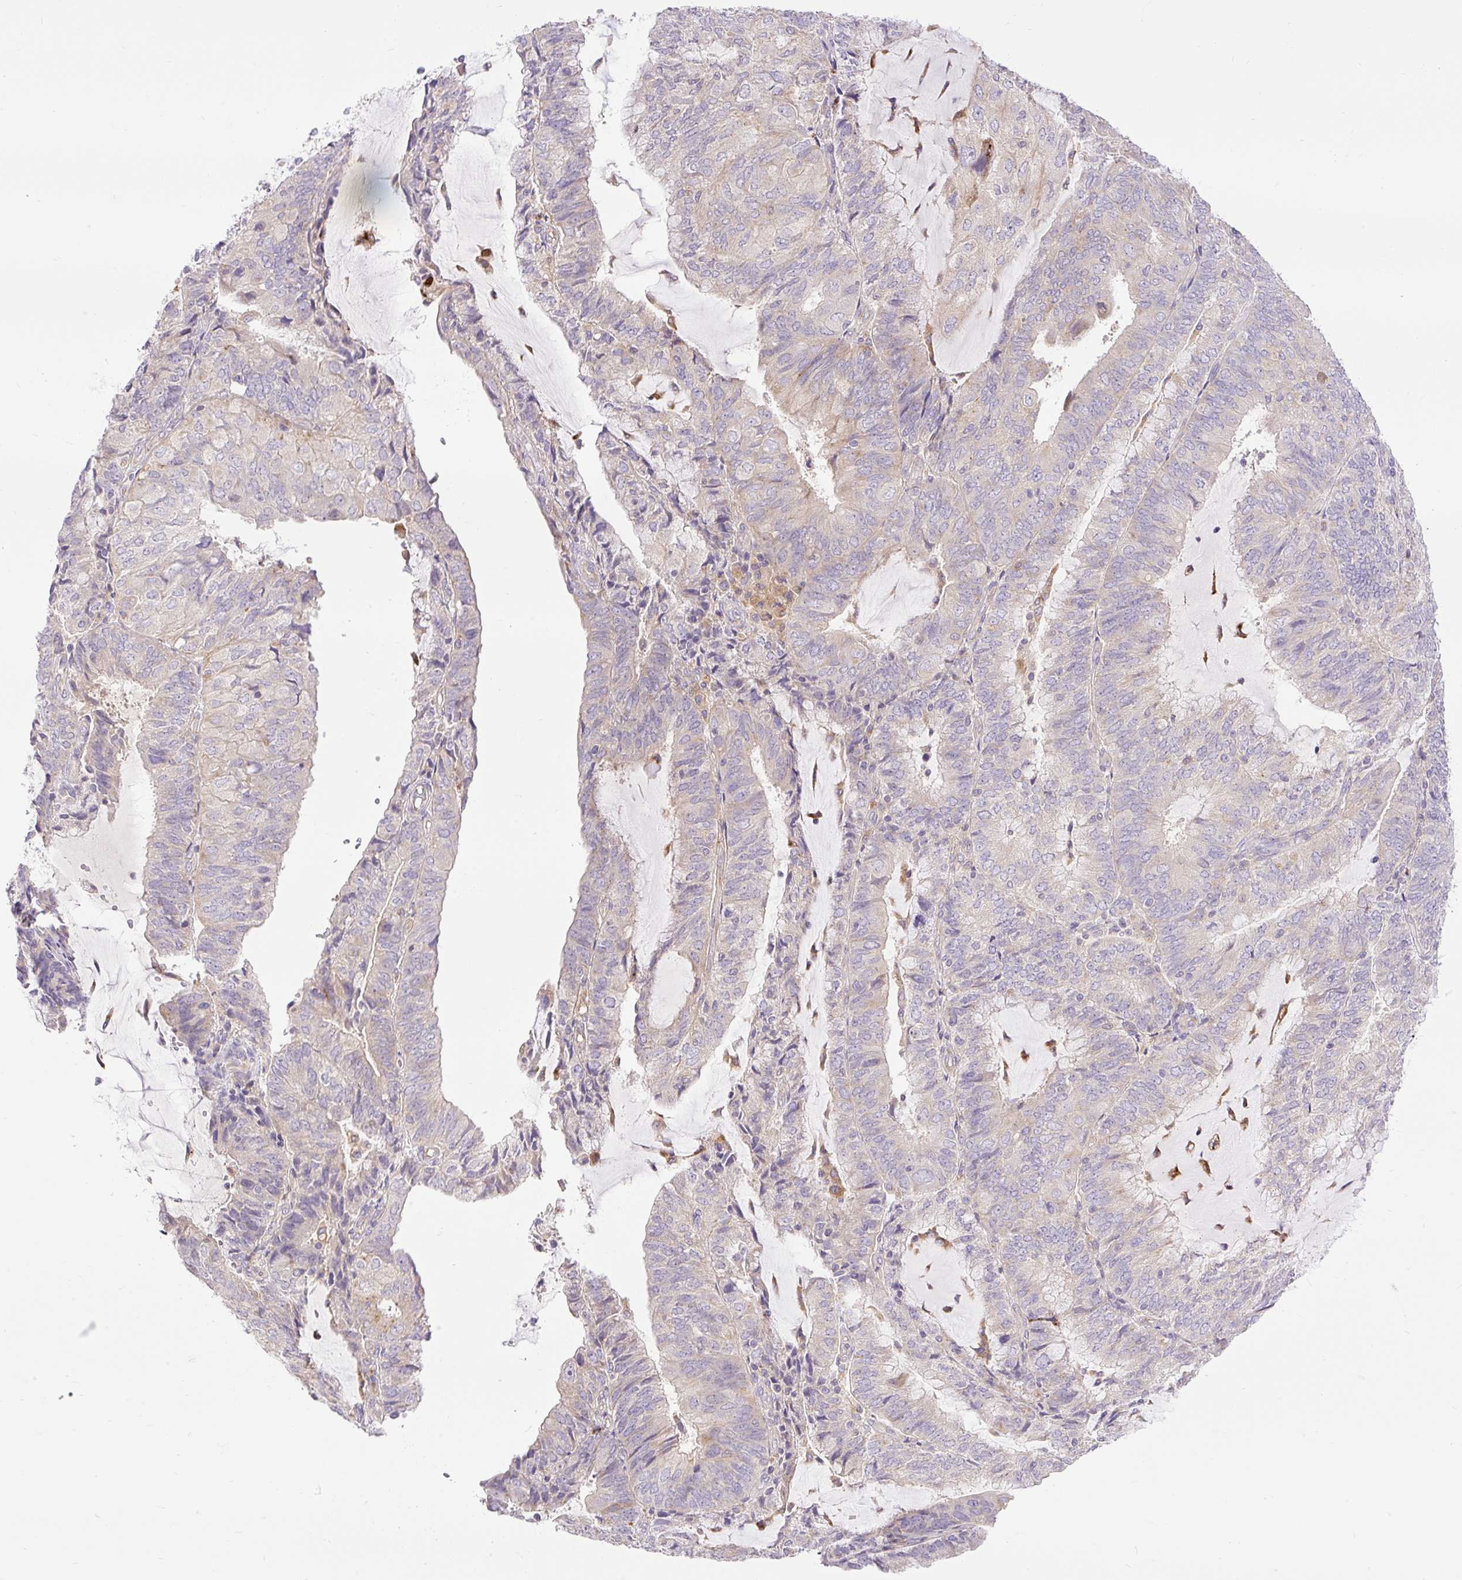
{"staining": {"intensity": "negative", "quantity": "none", "location": "none"}, "tissue": "endometrial cancer", "cell_type": "Tumor cells", "image_type": "cancer", "snomed": [{"axis": "morphology", "description": "Adenocarcinoma, NOS"}, {"axis": "topography", "description": "Endometrium"}], "caption": "High power microscopy photomicrograph of an immunohistochemistry image of endometrial cancer, revealing no significant positivity in tumor cells.", "gene": "HEXB", "patient": {"sex": "female", "age": 81}}